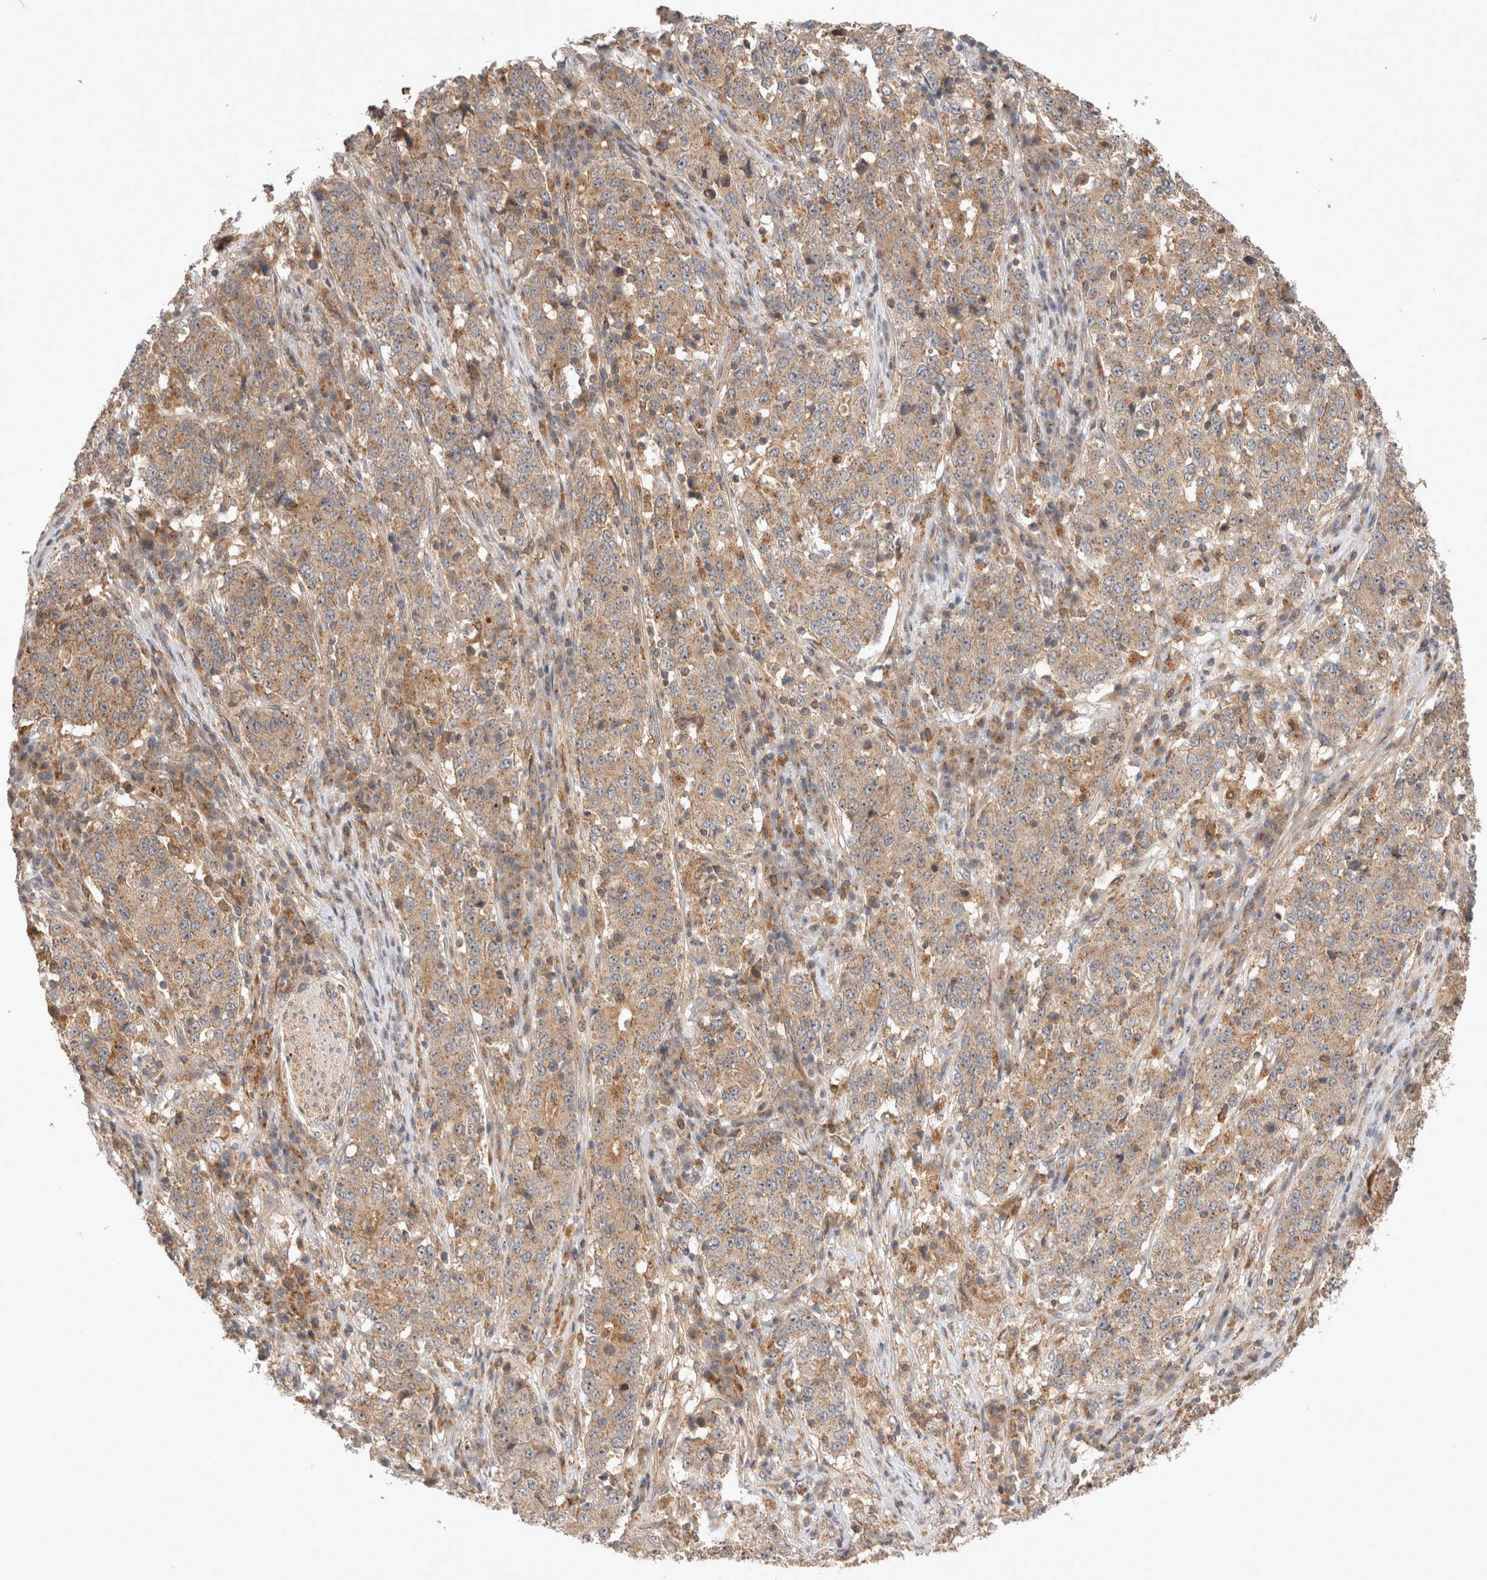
{"staining": {"intensity": "moderate", "quantity": ">75%", "location": "cytoplasmic/membranous"}, "tissue": "stomach cancer", "cell_type": "Tumor cells", "image_type": "cancer", "snomed": [{"axis": "morphology", "description": "Adenocarcinoma, NOS"}, {"axis": "topography", "description": "Stomach"}], "caption": "A photomicrograph of stomach adenocarcinoma stained for a protein demonstrates moderate cytoplasmic/membranous brown staining in tumor cells.", "gene": "VPS28", "patient": {"sex": "male", "age": 59}}